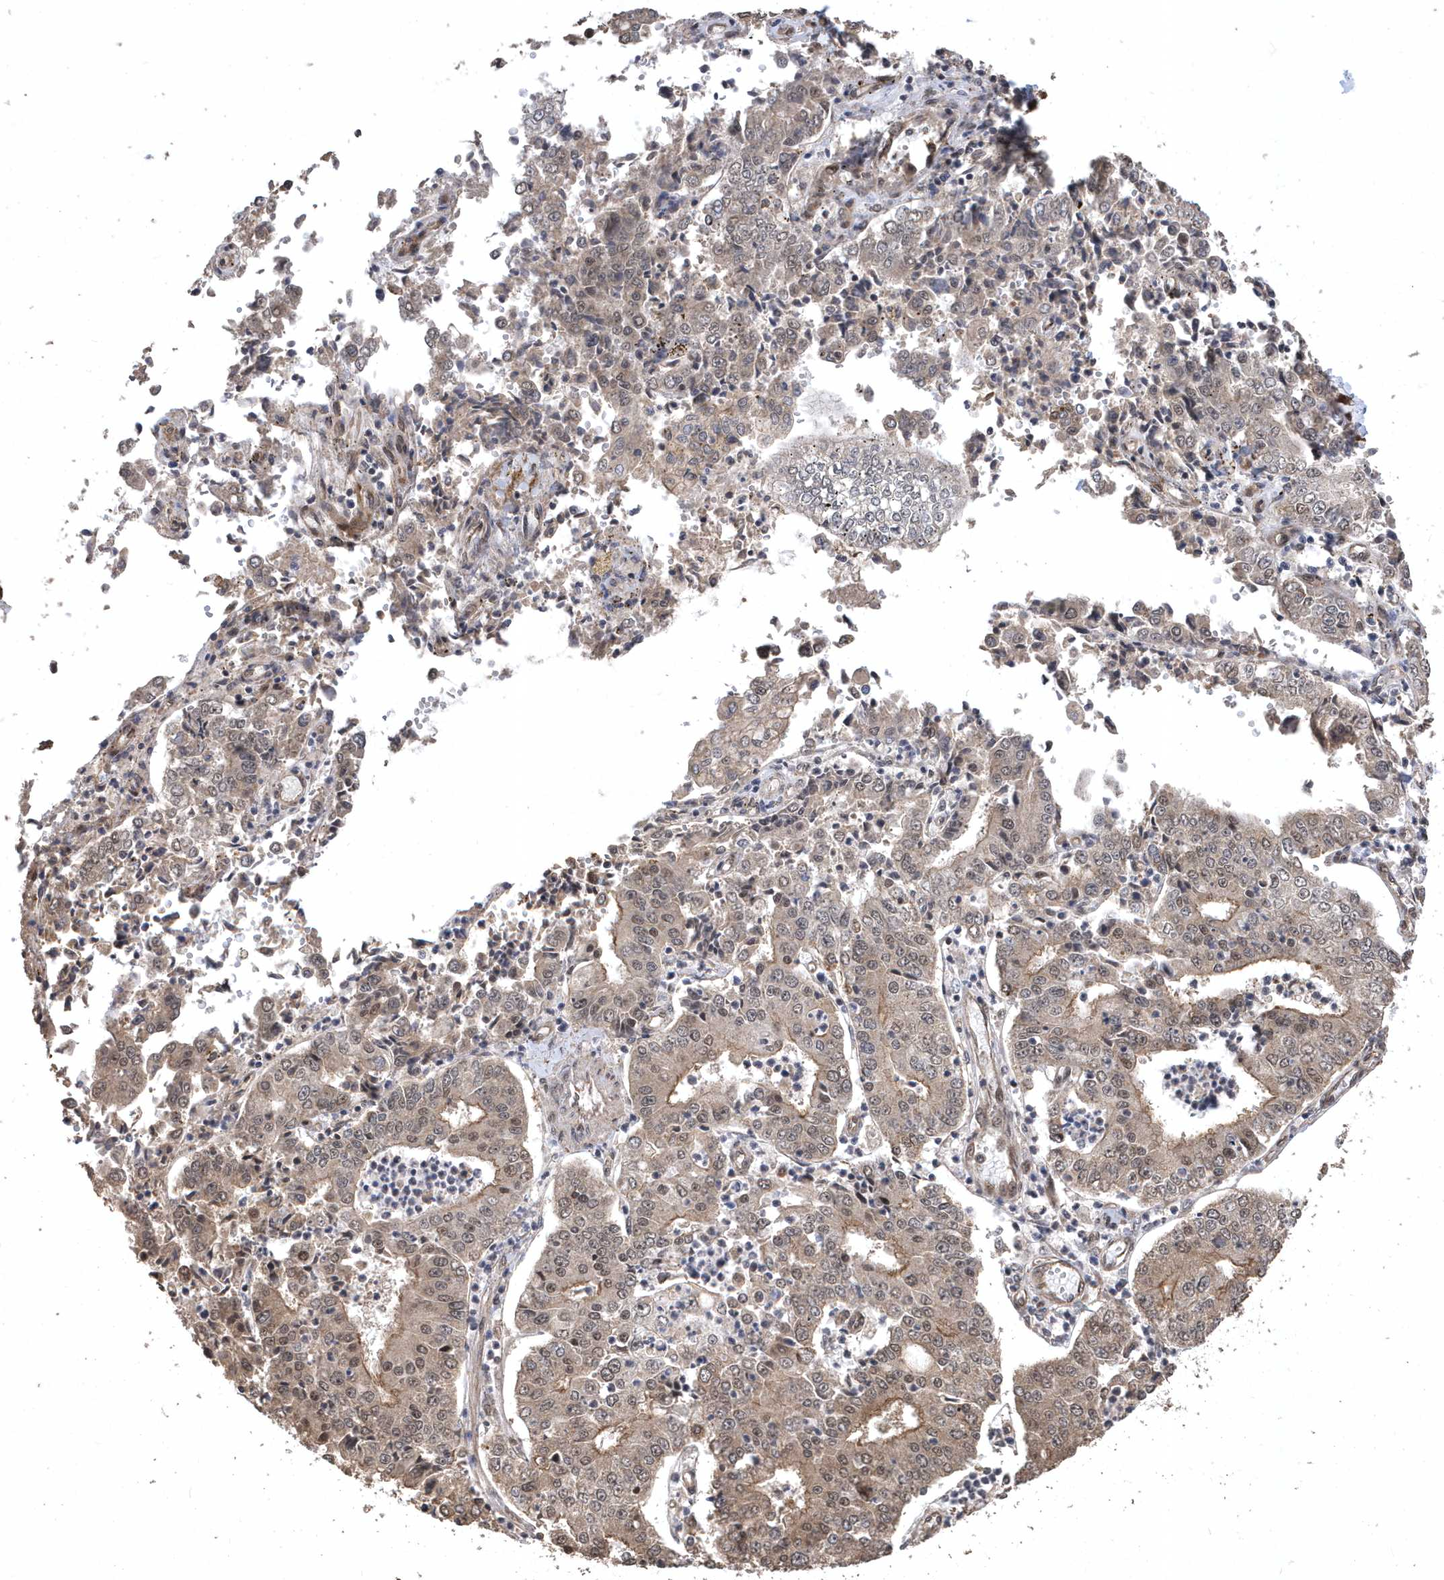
{"staining": {"intensity": "weak", "quantity": "25%-75%", "location": "cytoplasmic/membranous"}, "tissue": "stomach cancer", "cell_type": "Tumor cells", "image_type": "cancer", "snomed": [{"axis": "morphology", "description": "Adenocarcinoma, NOS"}, {"axis": "topography", "description": "Stomach"}], "caption": "Immunohistochemistry (IHC) image of human stomach cancer (adenocarcinoma) stained for a protein (brown), which shows low levels of weak cytoplasmic/membranous positivity in about 25%-75% of tumor cells.", "gene": "INTS12", "patient": {"sex": "male", "age": 76}}